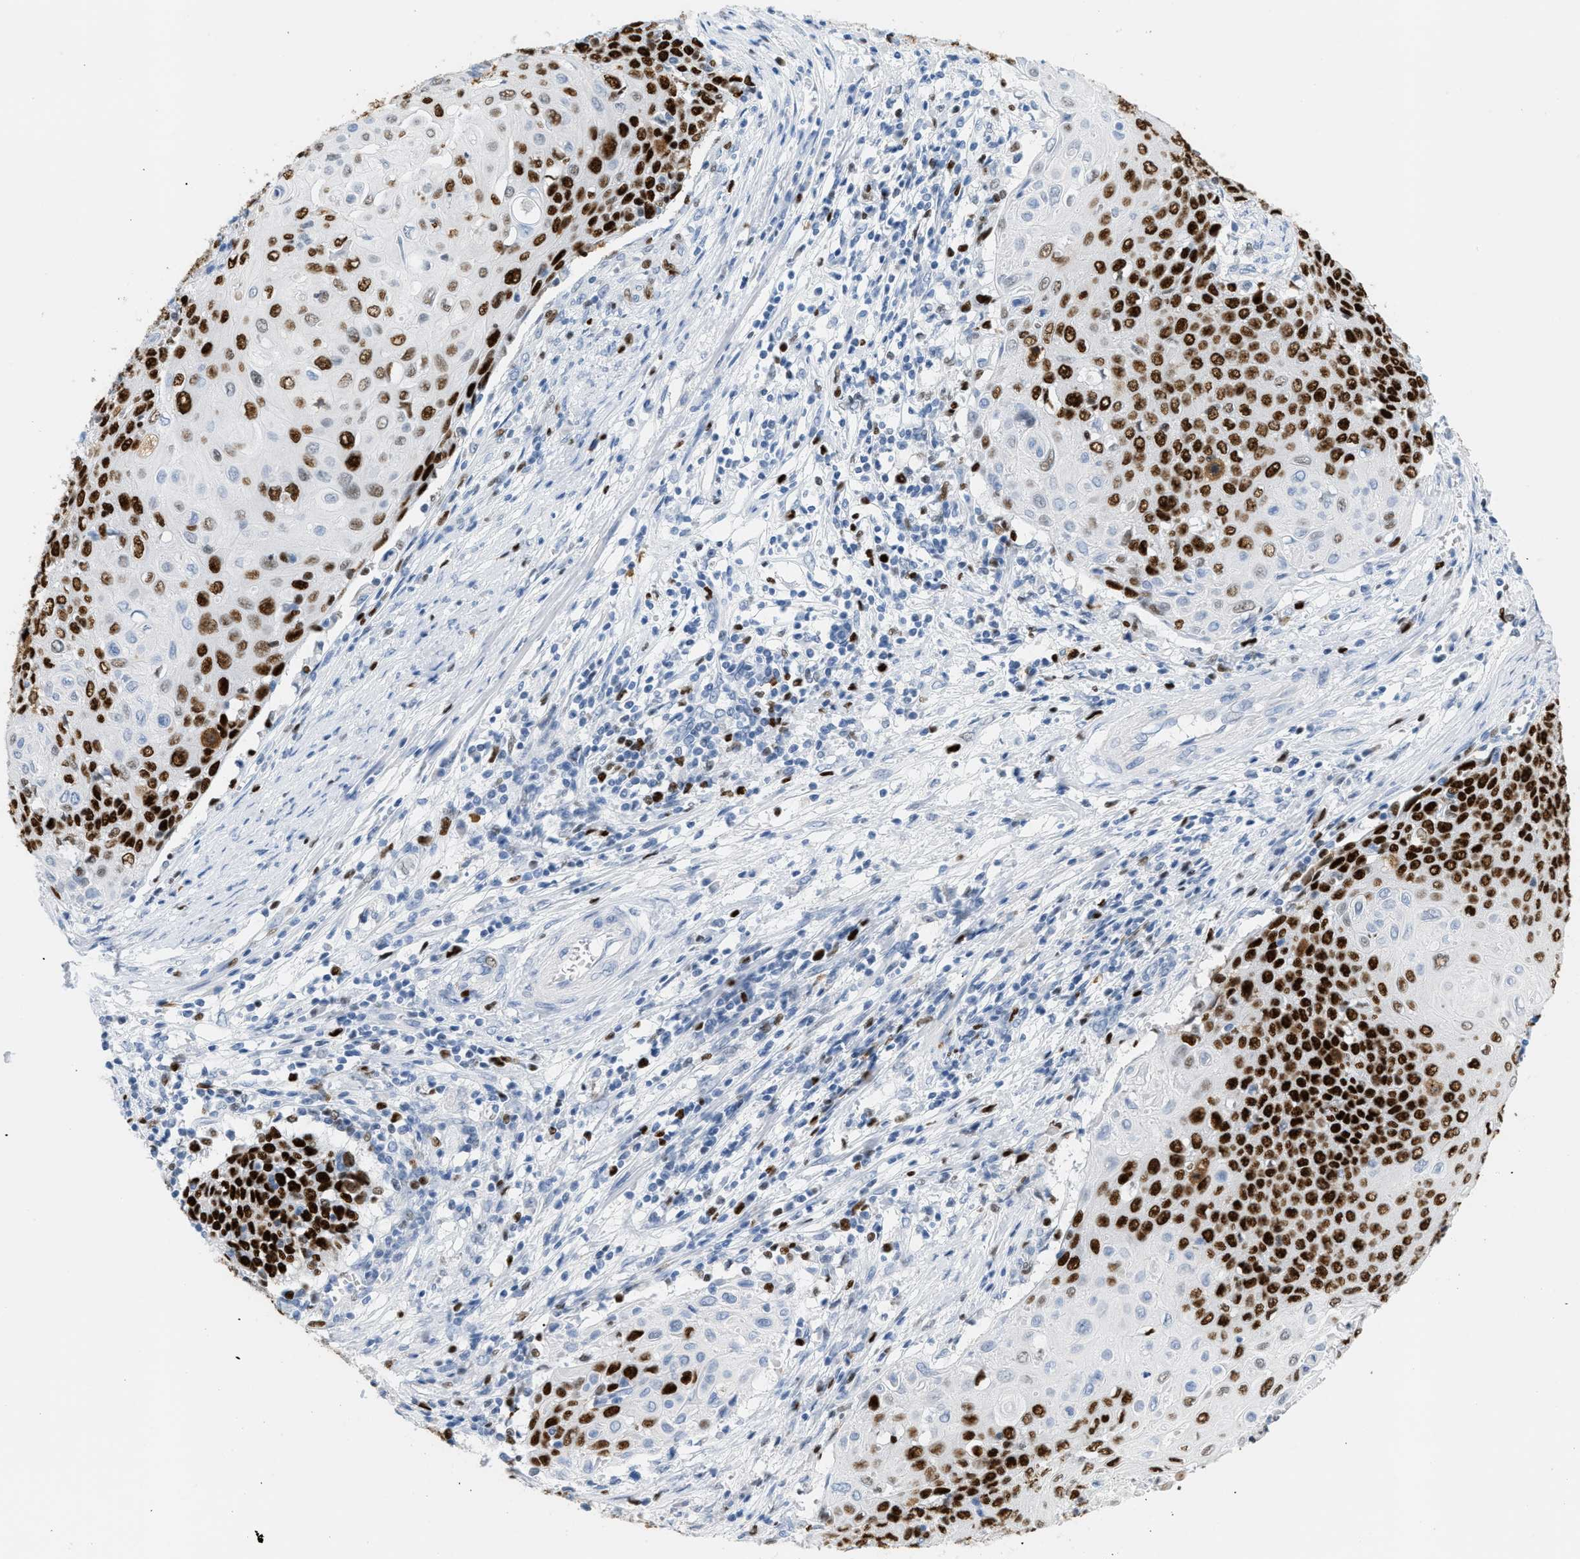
{"staining": {"intensity": "strong", "quantity": ">75%", "location": "nuclear"}, "tissue": "cervical cancer", "cell_type": "Tumor cells", "image_type": "cancer", "snomed": [{"axis": "morphology", "description": "Squamous cell carcinoma, NOS"}, {"axis": "topography", "description": "Cervix"}], "caption": "A micrograph of human cervical cancer stained for a protein shows strong nuclear brown staining in tumor cells. Ihc stains the protein of interest in brown and the nuclei are stained blue.", "gene": "MCM7", "patient": {"sex": "female", "age": 39}}